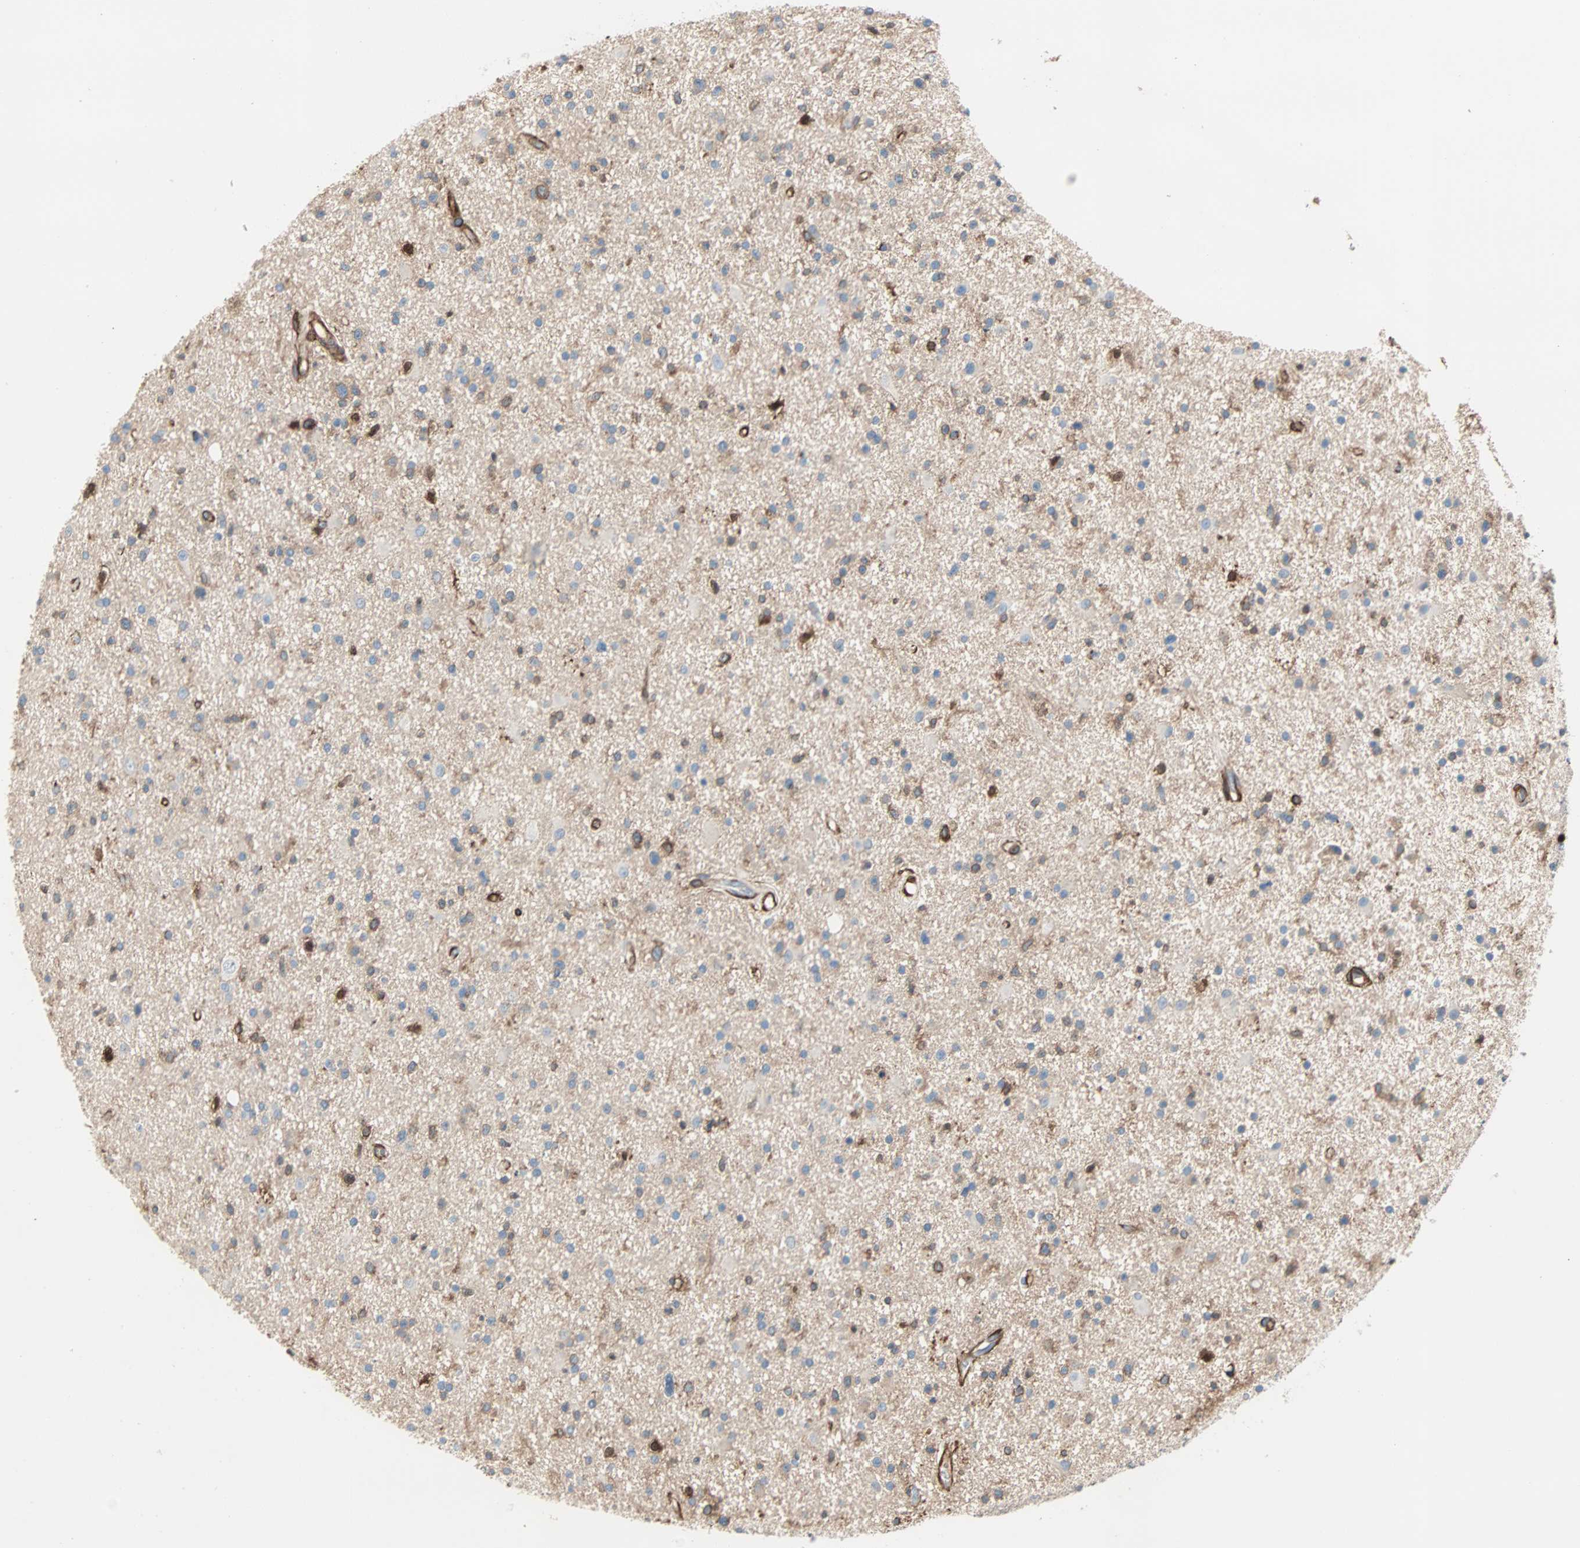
{"staining": {"intensity": "weak", "quantity": "<25%", "location": "cytoplasmic/membranous"}, "tissue": "glioma", "cell_type": "Tumor cells", "image_type": "cancer", "snomed": [{"axis": "morphology", "description": "Glioma, malignant, High grade"}, {"axis": "topography", "description": "Brain"}], "caption": "High power microscopy image of an immunohistochemistry (IHC) micrograph of glioma, revealing no significant staining in tumor cells.", "gene": "EPB41L2", "patient": {"sex": "male", "age": 33}}